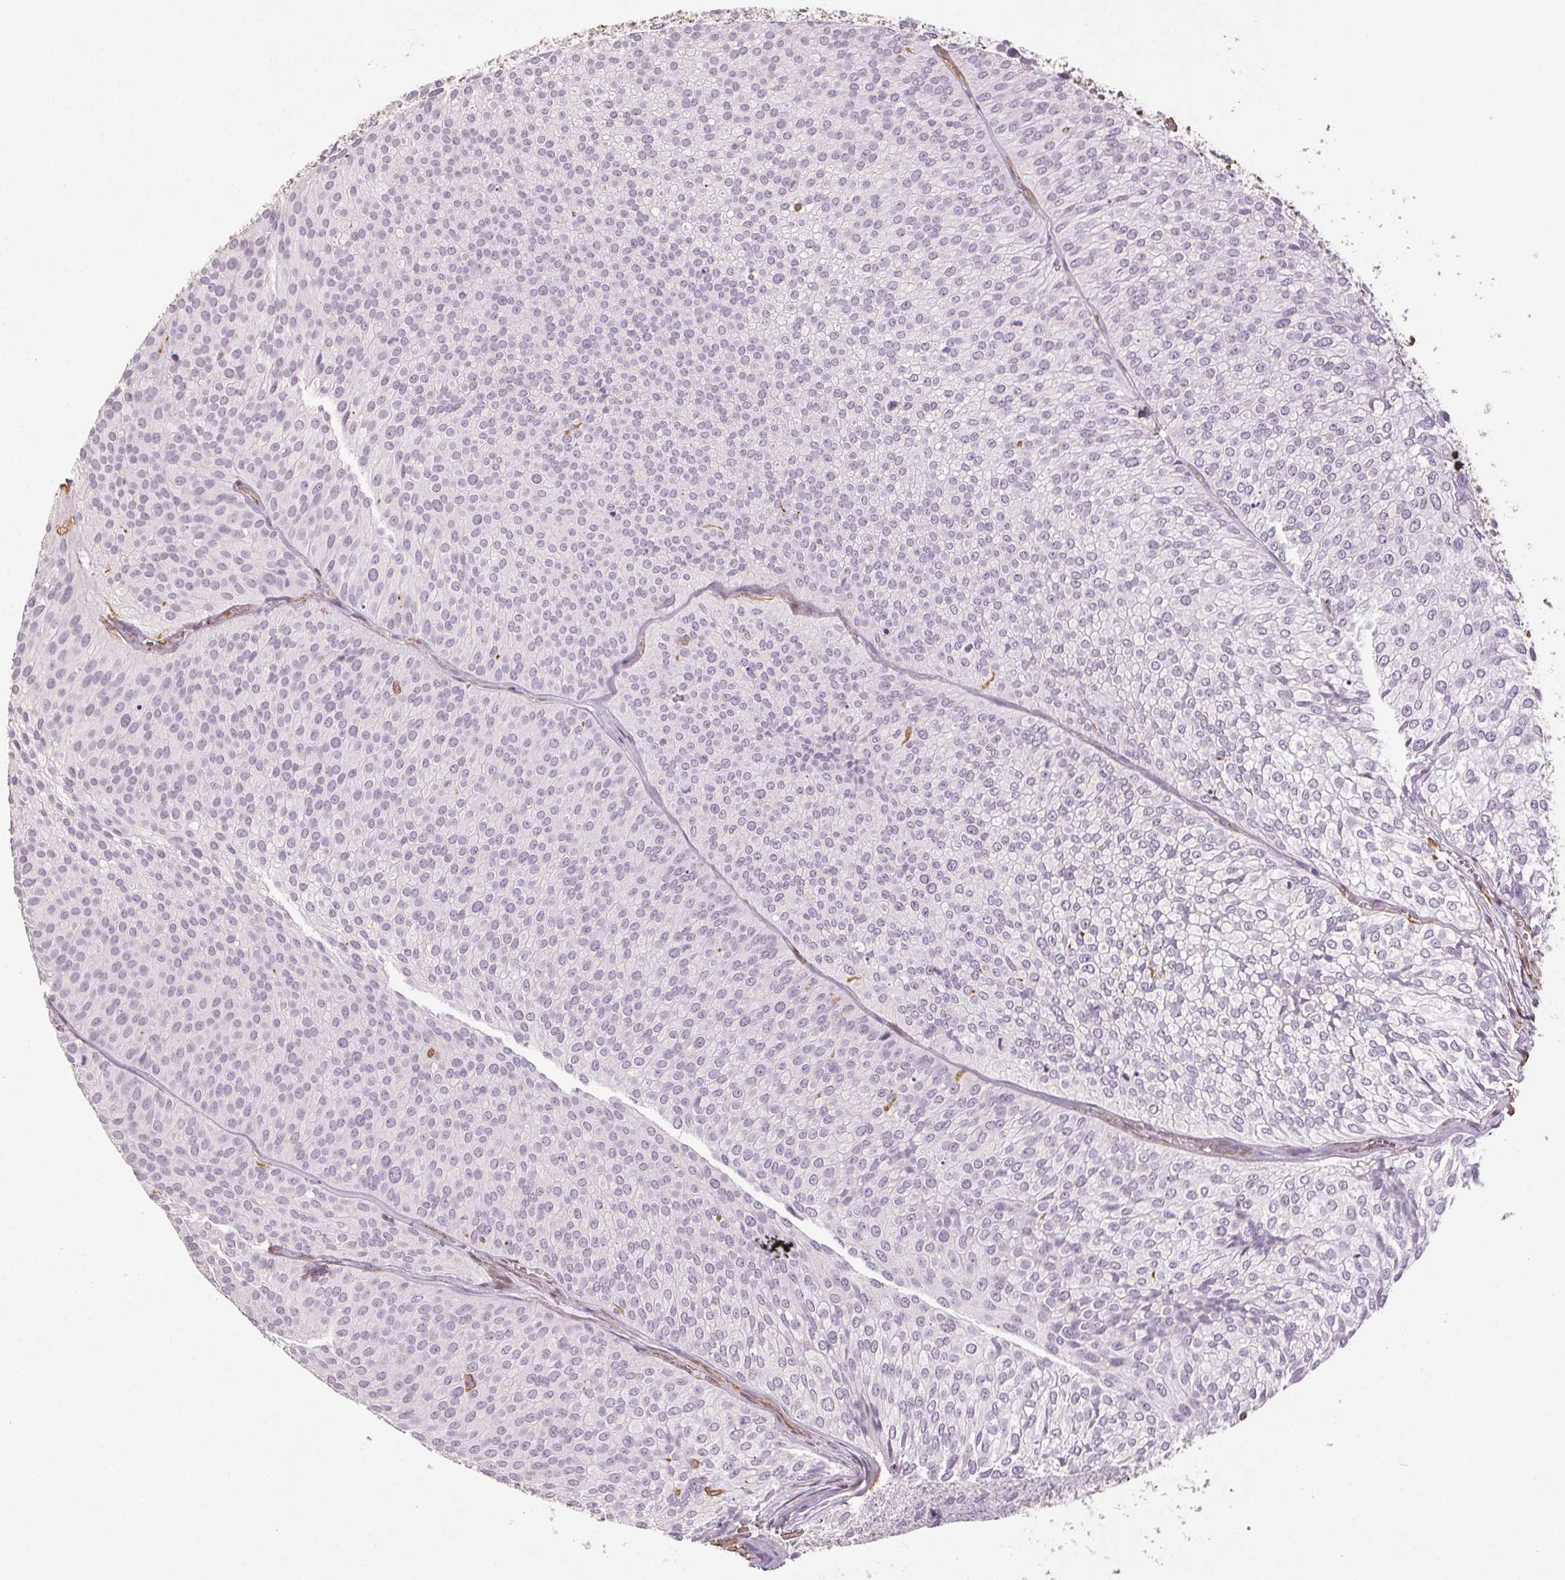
{"staining": {"intensity": "negative", "quantity": "none", "location": "none"}, "tissue": "urothelial cancer", "cell_type": "Tumor cells", "image_type": "cancer", "snomed": [{"axis": "morphology", "description": "Urothelial carcinoma, Low grade"}, {"axis": "topography", "description": "Urinary bladder"}], "caption": "DAB immunohistochemical staining of urothelial cancer displays no significant positivity in tumor cells.", "gene": "COL7A1", "patient": {"sex": "male", "age": 91}}